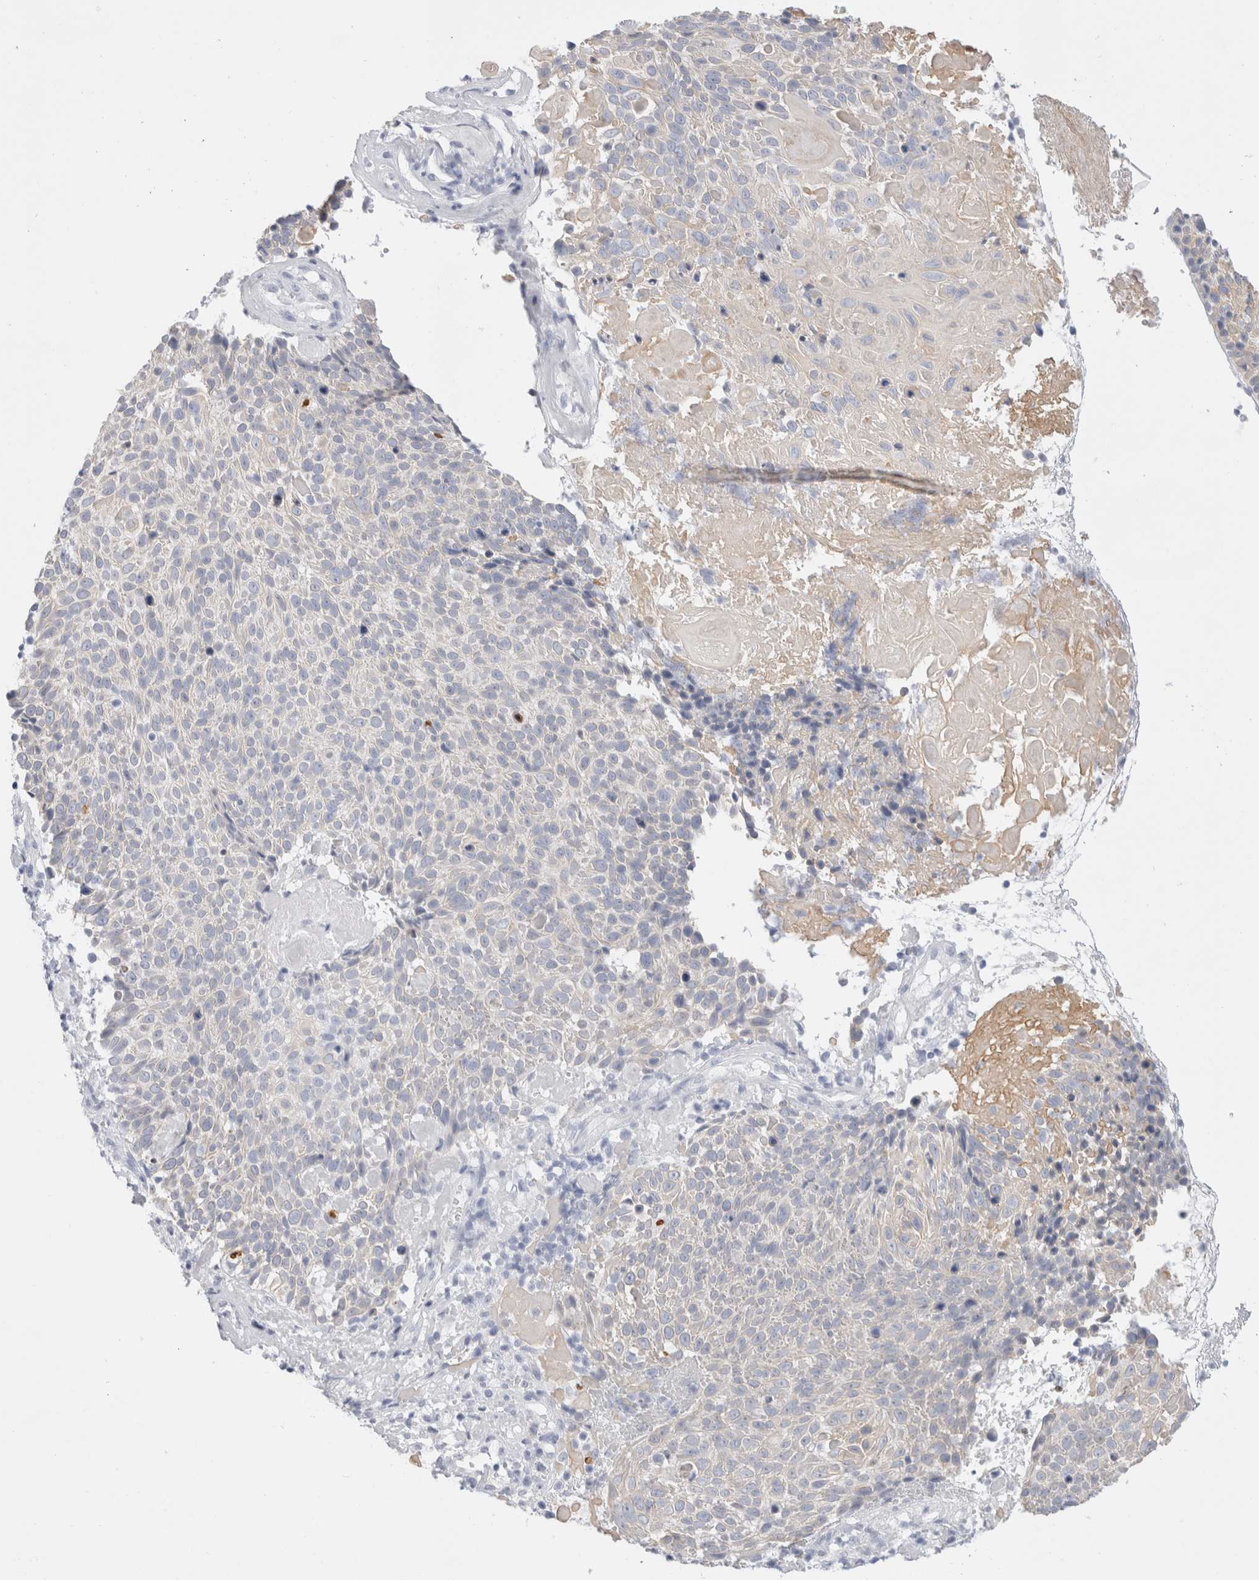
{"staining": {"intensity": "negative", "quantity": "none", "location": "none"}, "tissue": "cervical cancer", "cell_type": "Tumor cells", "image_type": "cancer", "snomed": [{"axis": "morphology", "description": "Squamous cell carcinoma, NOS"}, {"axis": "topography", "description": "Cervix"}], "caption": "A high-resolution histopathology image shows IHC staining of cervical cancer, which demonstrates no significant positivity in tumor cells.", "gene": "MUC15", "patient": {"sex": "female", "age": 74}}